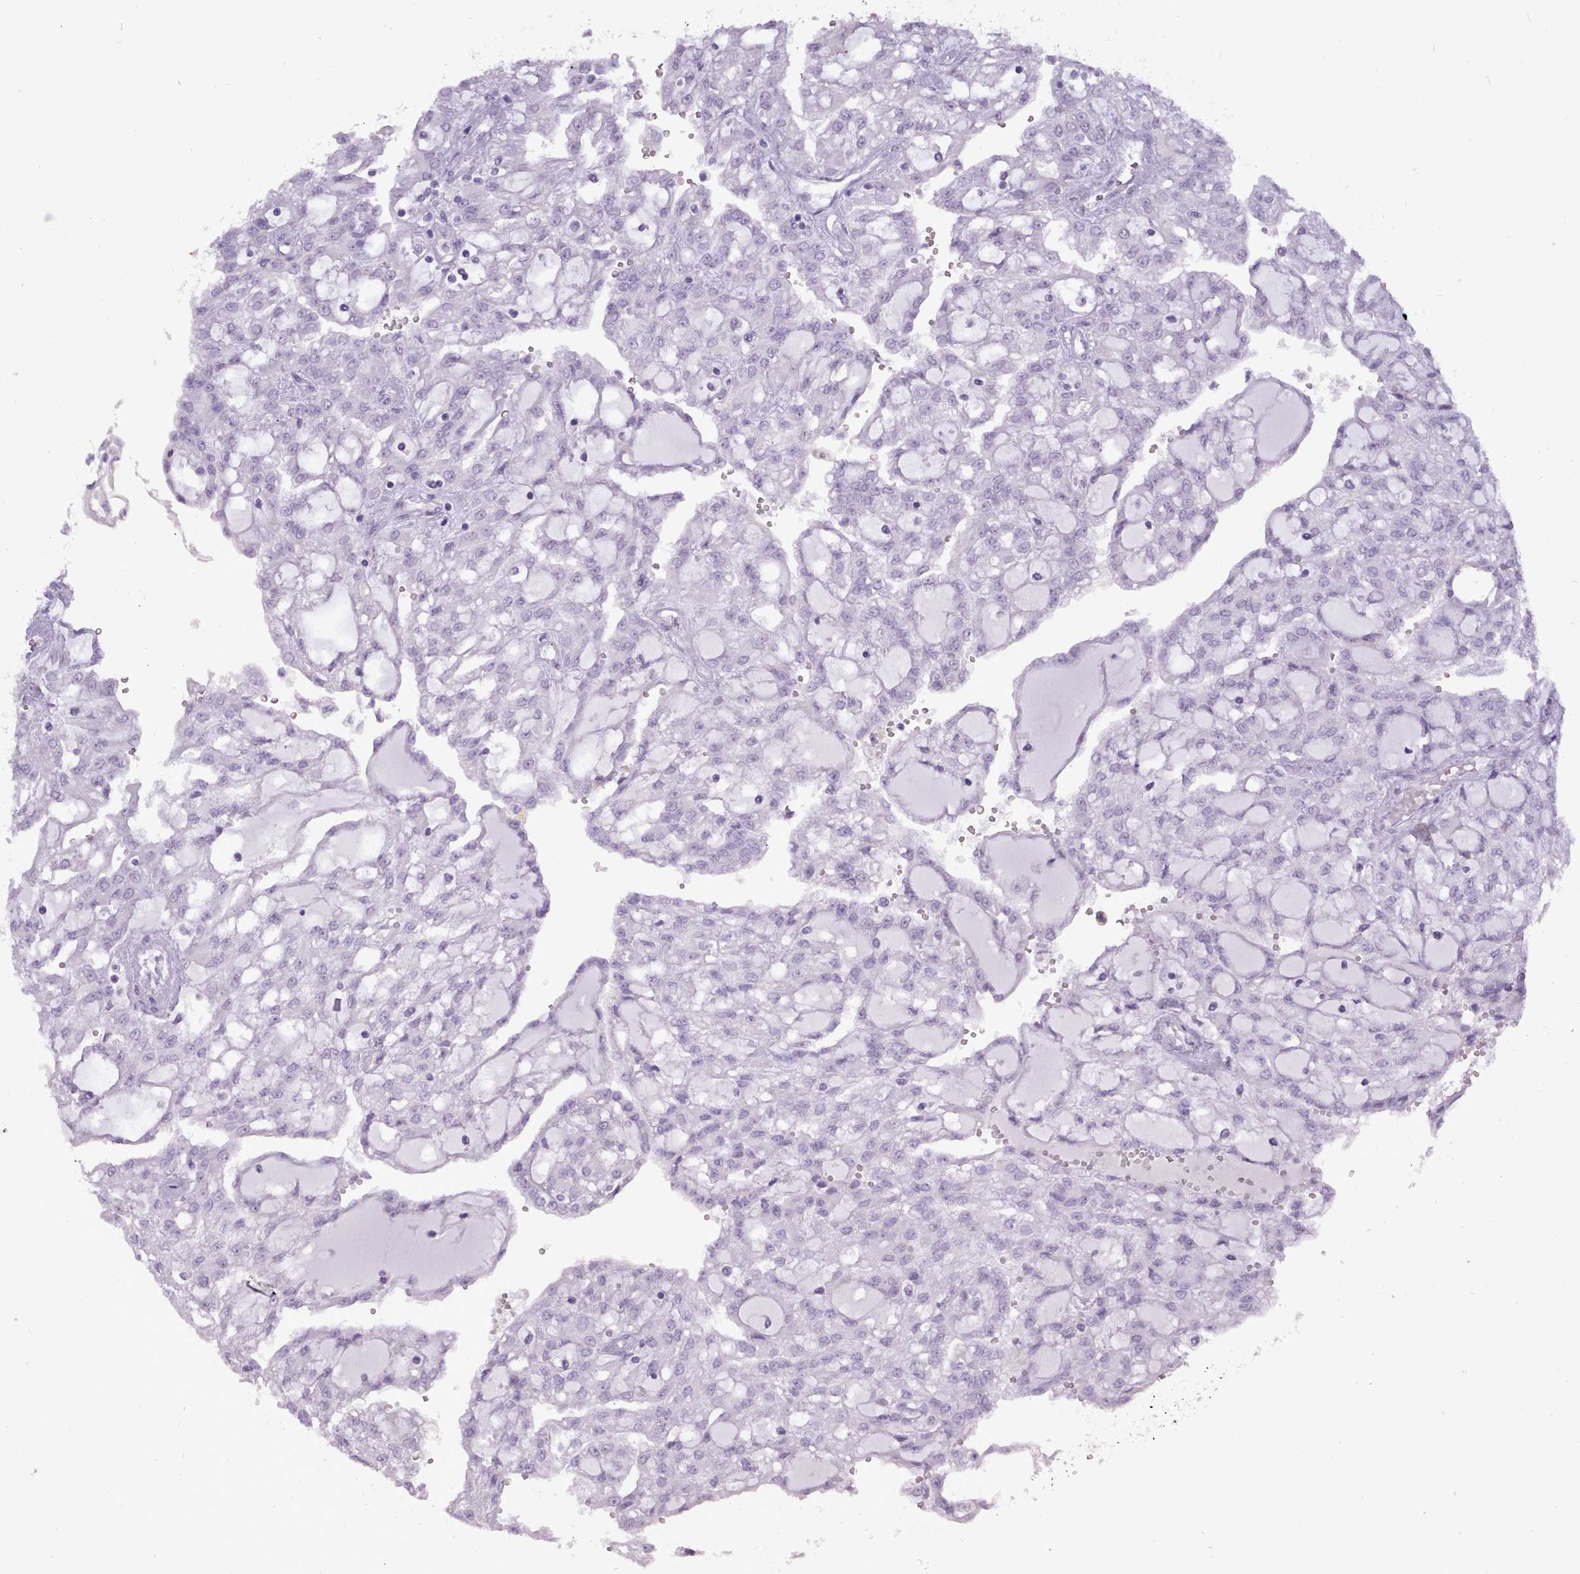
{"staining": {"intensity": "negative", "quantity": "none", "location": "none"}, "tissue": "renal cancer", "cell_type": "Tumor cells", "image_type": "cancer", "snomed": [{"axis": "morphology", "description": "Adenocarcinoma, NOS"}, {"axis": "topography", "description": "Kidney"}], "caption": "Tumor cells are negative for protein expression in human renal cancer.", "gene": "BDKRB2", "patient": {"sex": "male", "age": 63}}